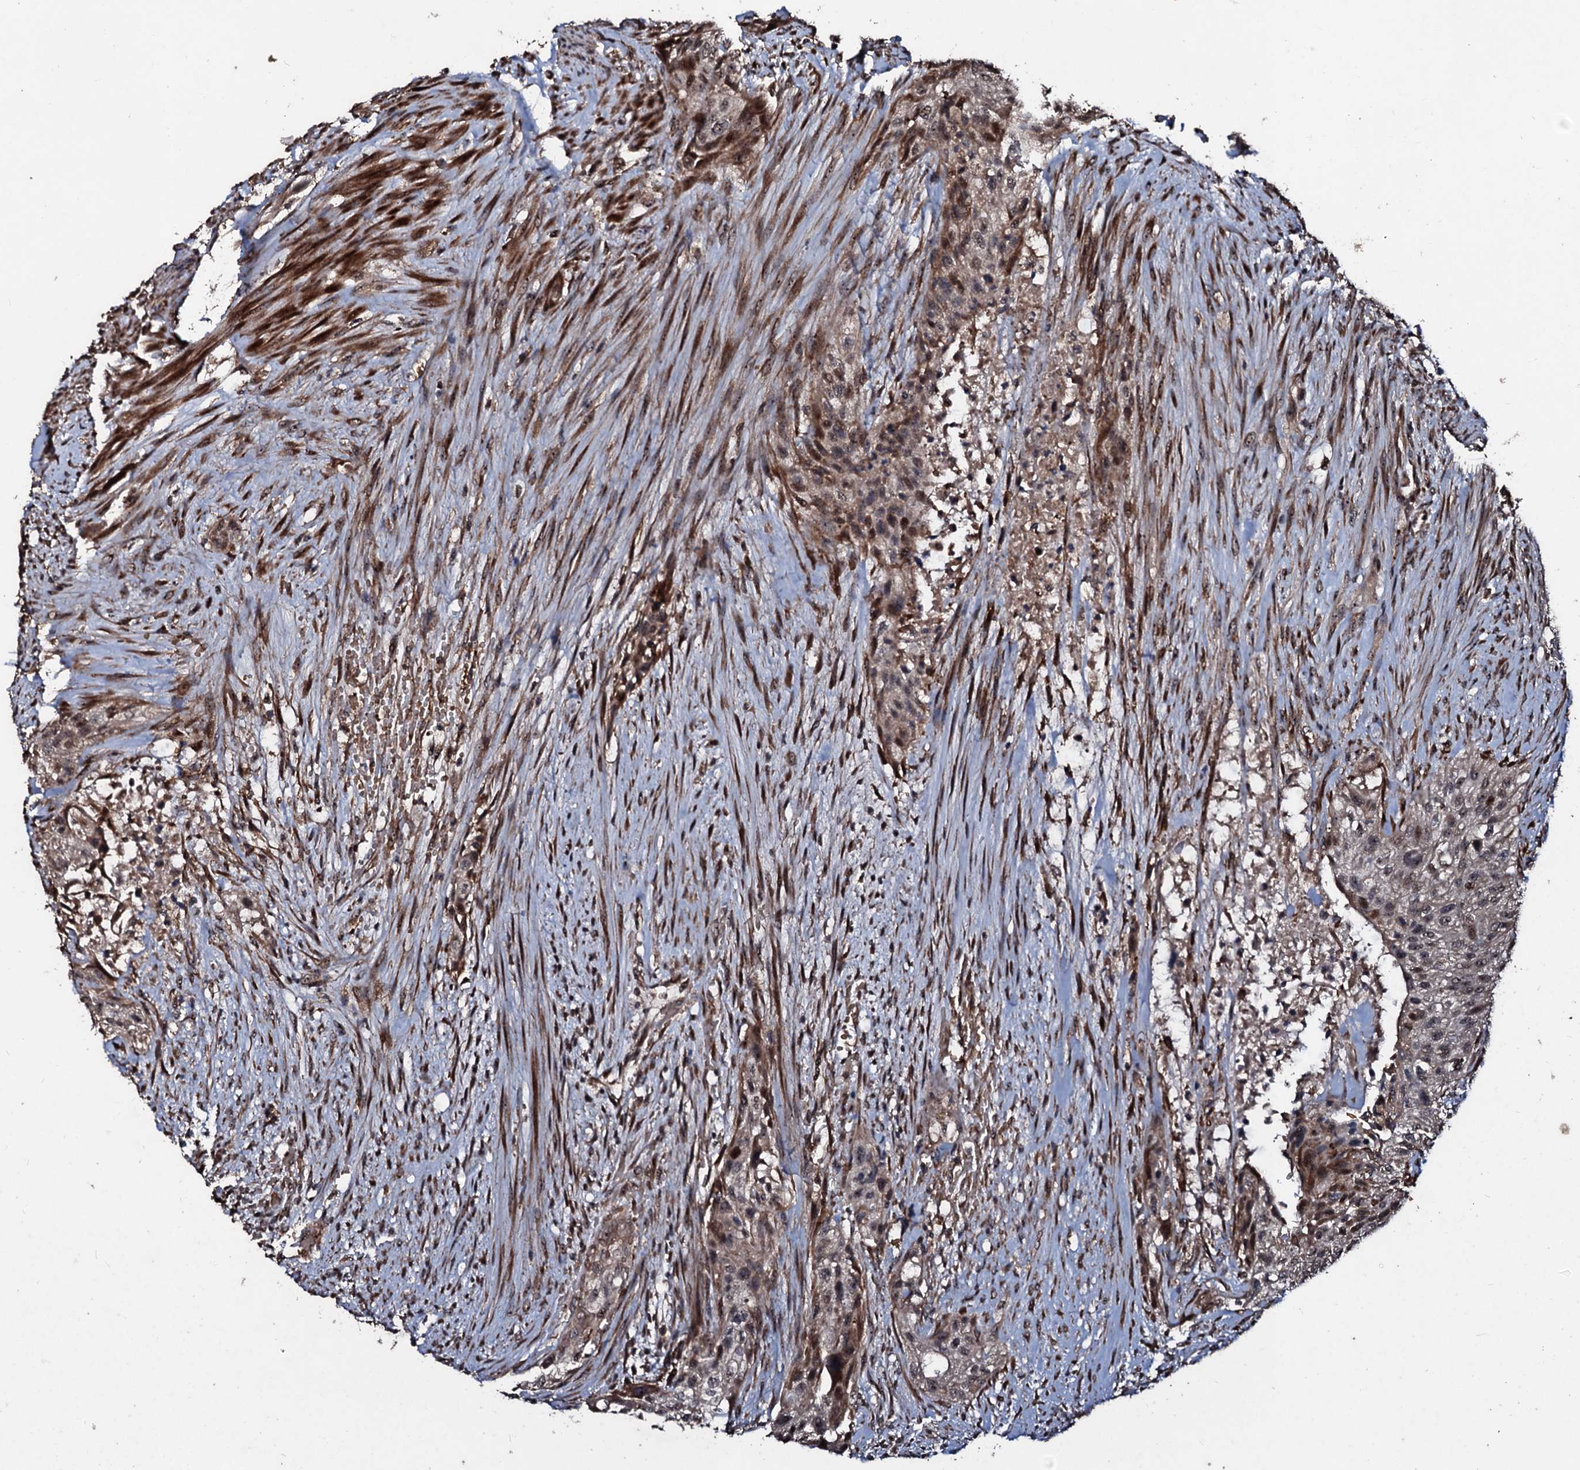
{"staining": {"intensity": "weak", "quantity": "25%-75%", "location": "nuclear"}, "tissue": "urothelial cancer", "cell_type": "Tumor cells", "image_type": "cancer", "snomed": [{"axis": "morphology", "description": "Urothelial carcinoma, High grade"}, {"axis": "topography", "description": "Urinary bladder"}], "caption": "Protein expression by immunohistochemistry displays weak nuclear staining in approximately 25%-75% of tumor cells in urothelial cancer.", "gene": "SUPT7L", "patient": {"sex": "male", "age": 35}}